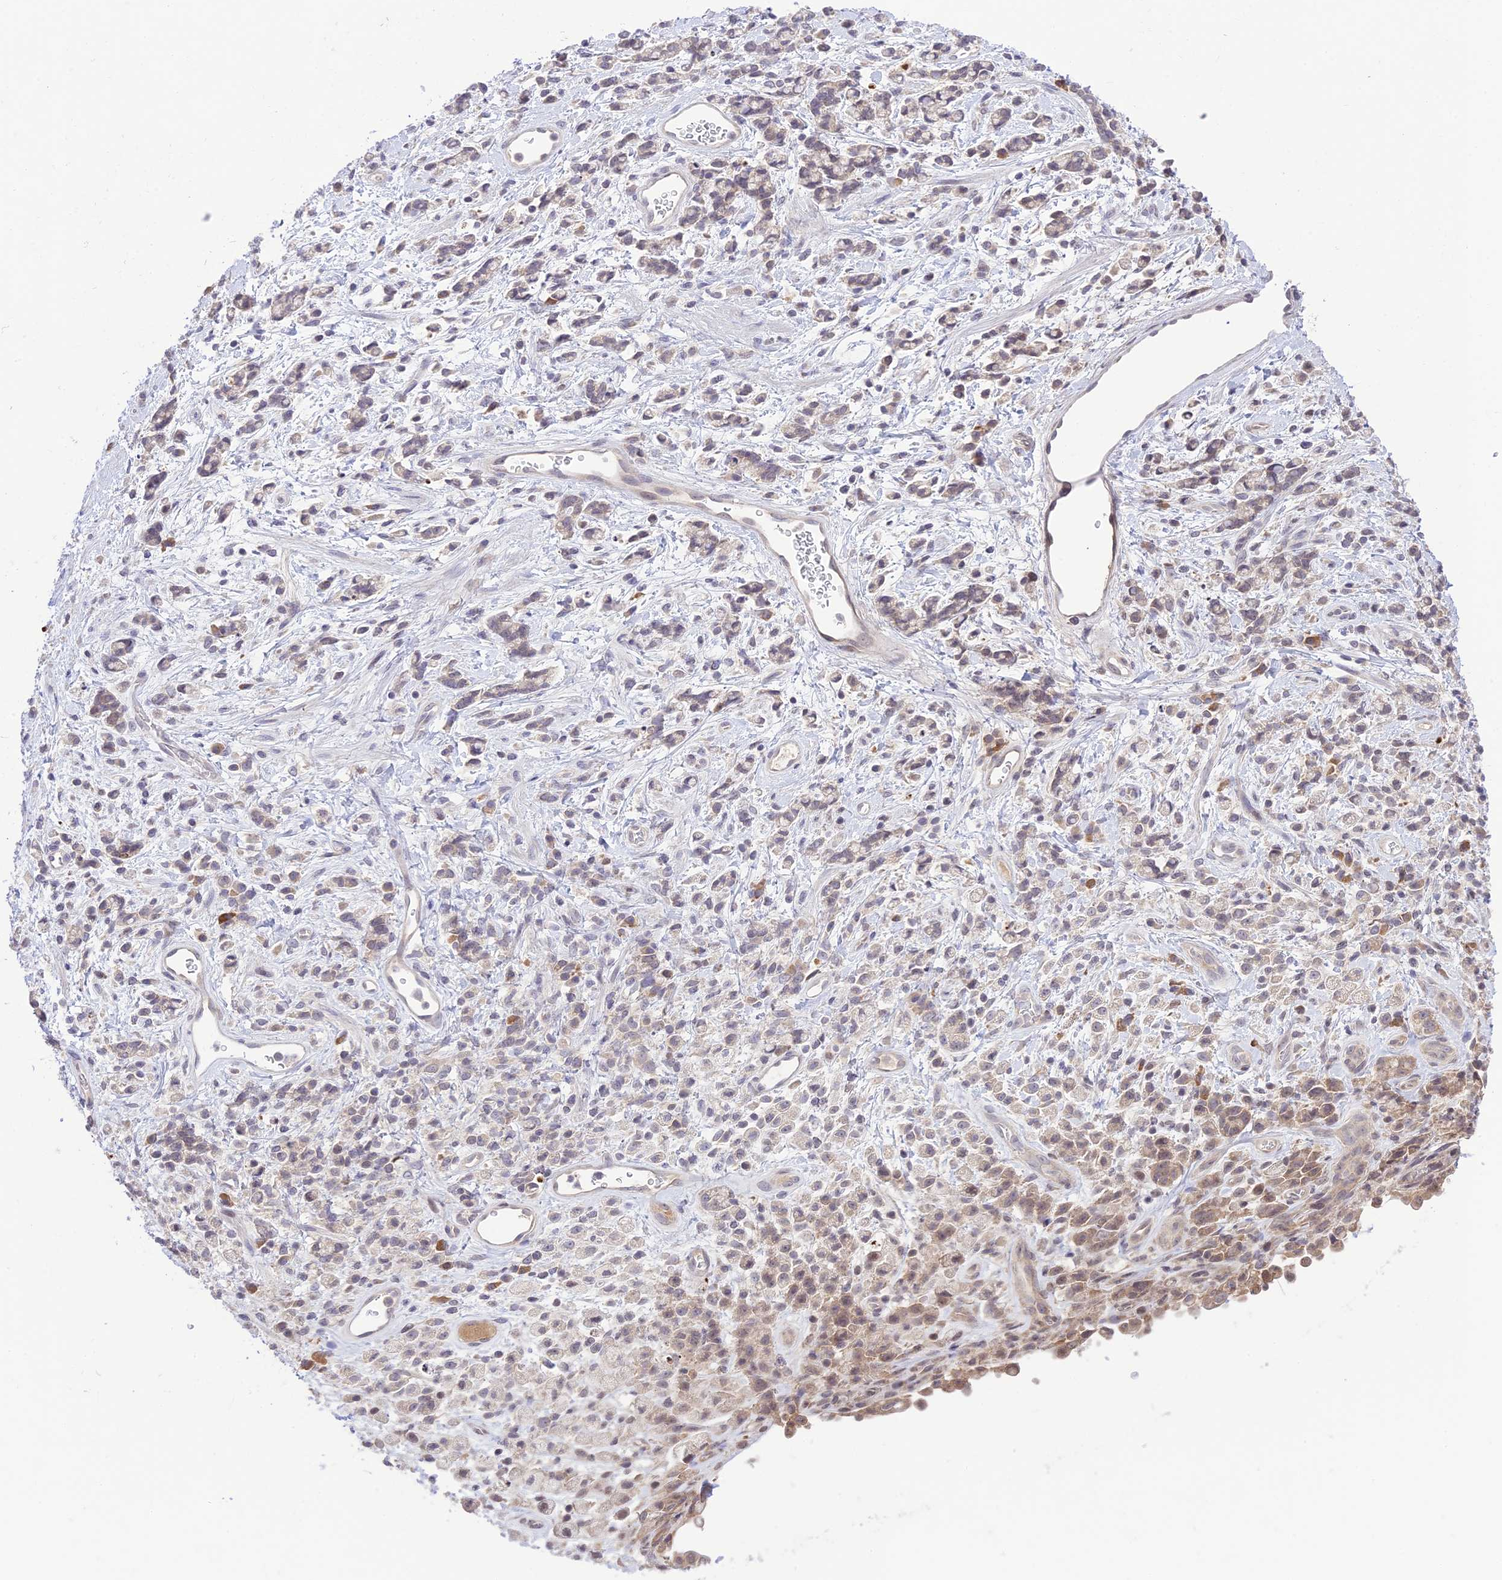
{"staining": {"intensity": "weak", "quantity": "<25%", "location": "cytoplasmic/membranous,nuclear"}, "tissue": "stomach cancer", "cell_type": "Tumor cells", "image_type": "cancer", "snomed": [{"axis": "morphology", "description": "Adenocarcinoma, NOS"}, {"axis": "topography", "description": "Stomach"}], "caption": "An IHC photomicrograph of stomach cancer is shown. There is no staining in tumor cells of stomach cancer.", "gene": "TEKT1", "patient": {"sex": "female", "age": 60}}